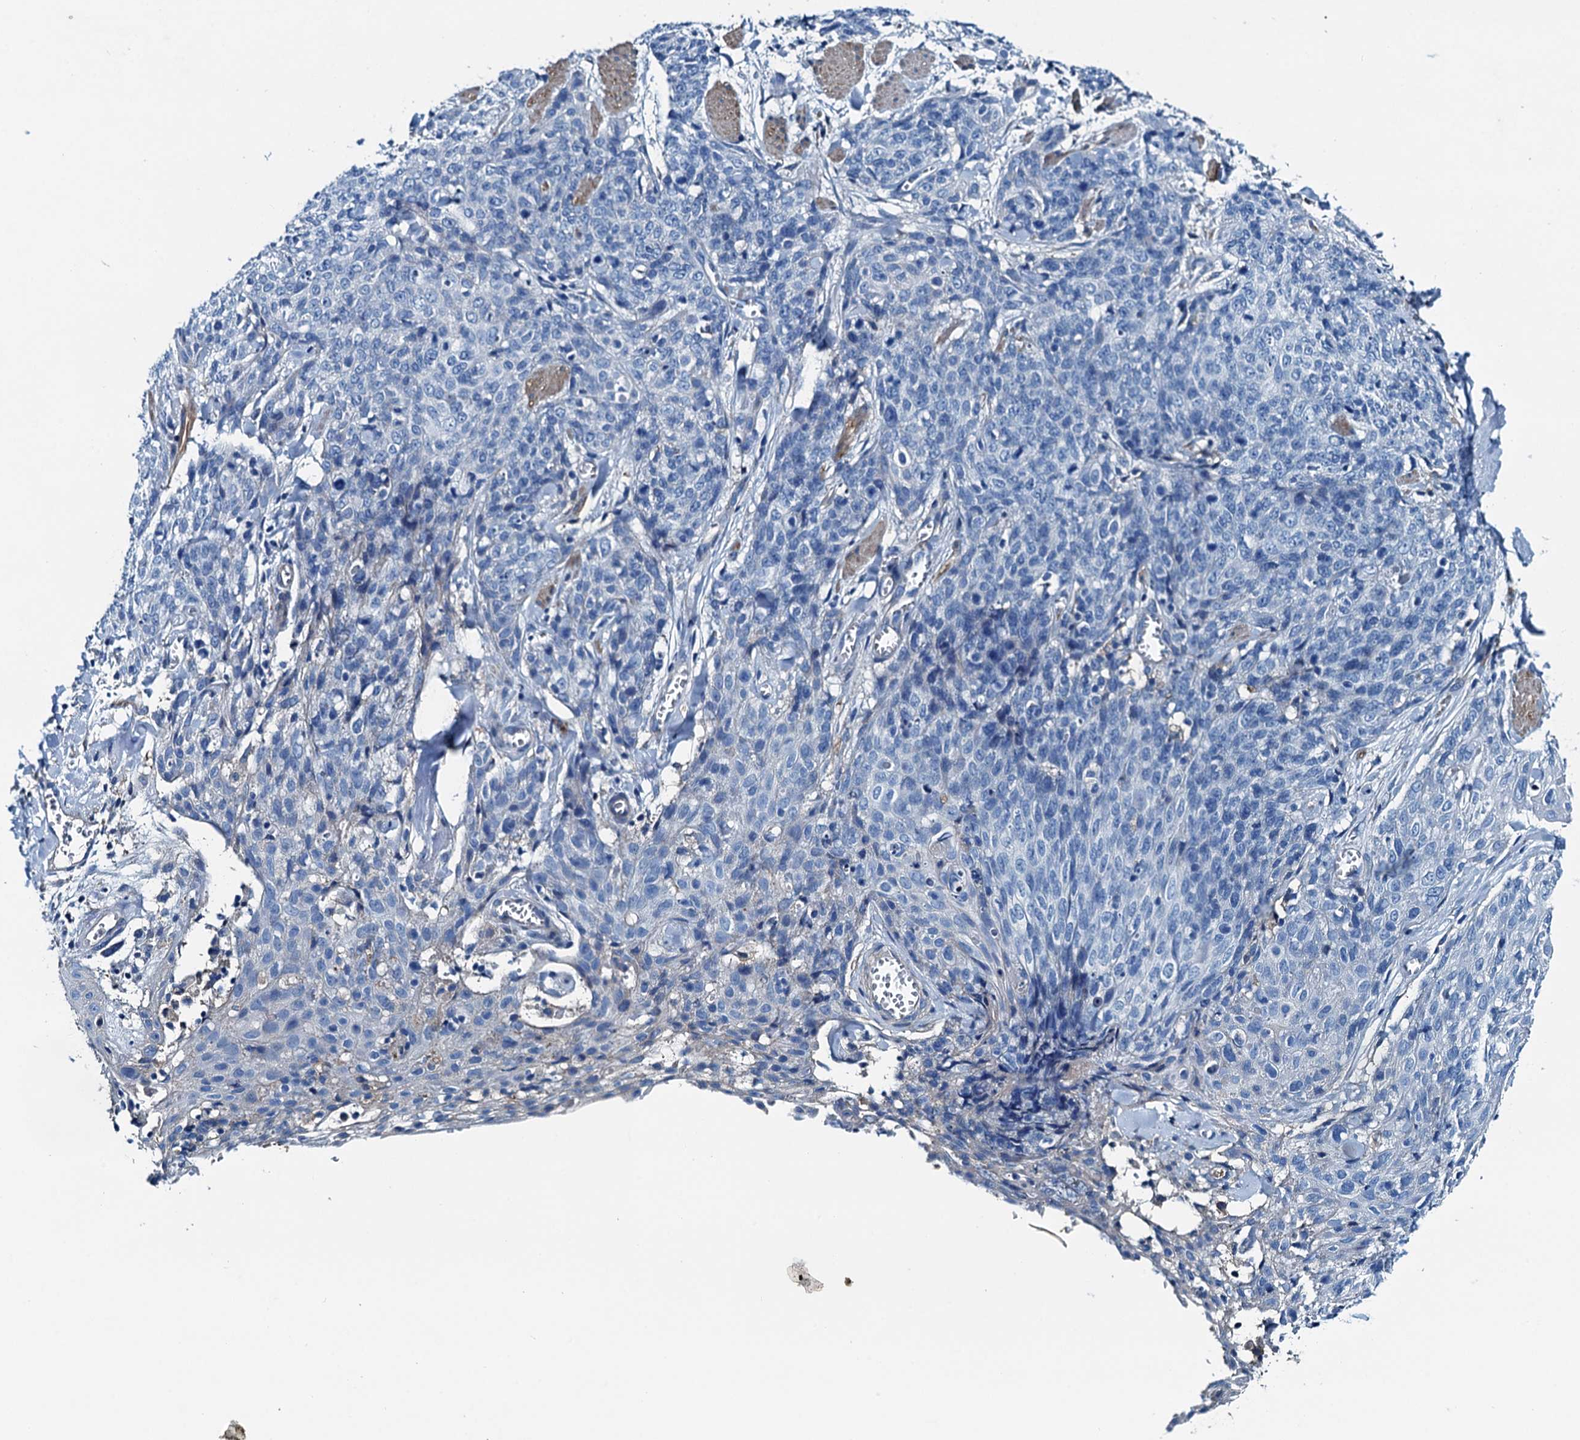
{"staining": {"intensity": "negative", "quantity": "none", "location": "none"}, "tissue": "skin cancer", "cell_type": "Tumor cells", "image_type": "cancer", "snomed": [{"axis": "morphology", "description": "Squamous cell carcinoma, NOS"}, {"axis": "topography", "description": "Skin"}, {"axis": "topography", "description": "Vulva"}], "caption": "Immunohistochemistry of squamous cell carcinoma (skin) displays no positivity in tumor cells.", "gene": "RAB3IL1", "patient": {"sex": "female", "age": 85}}